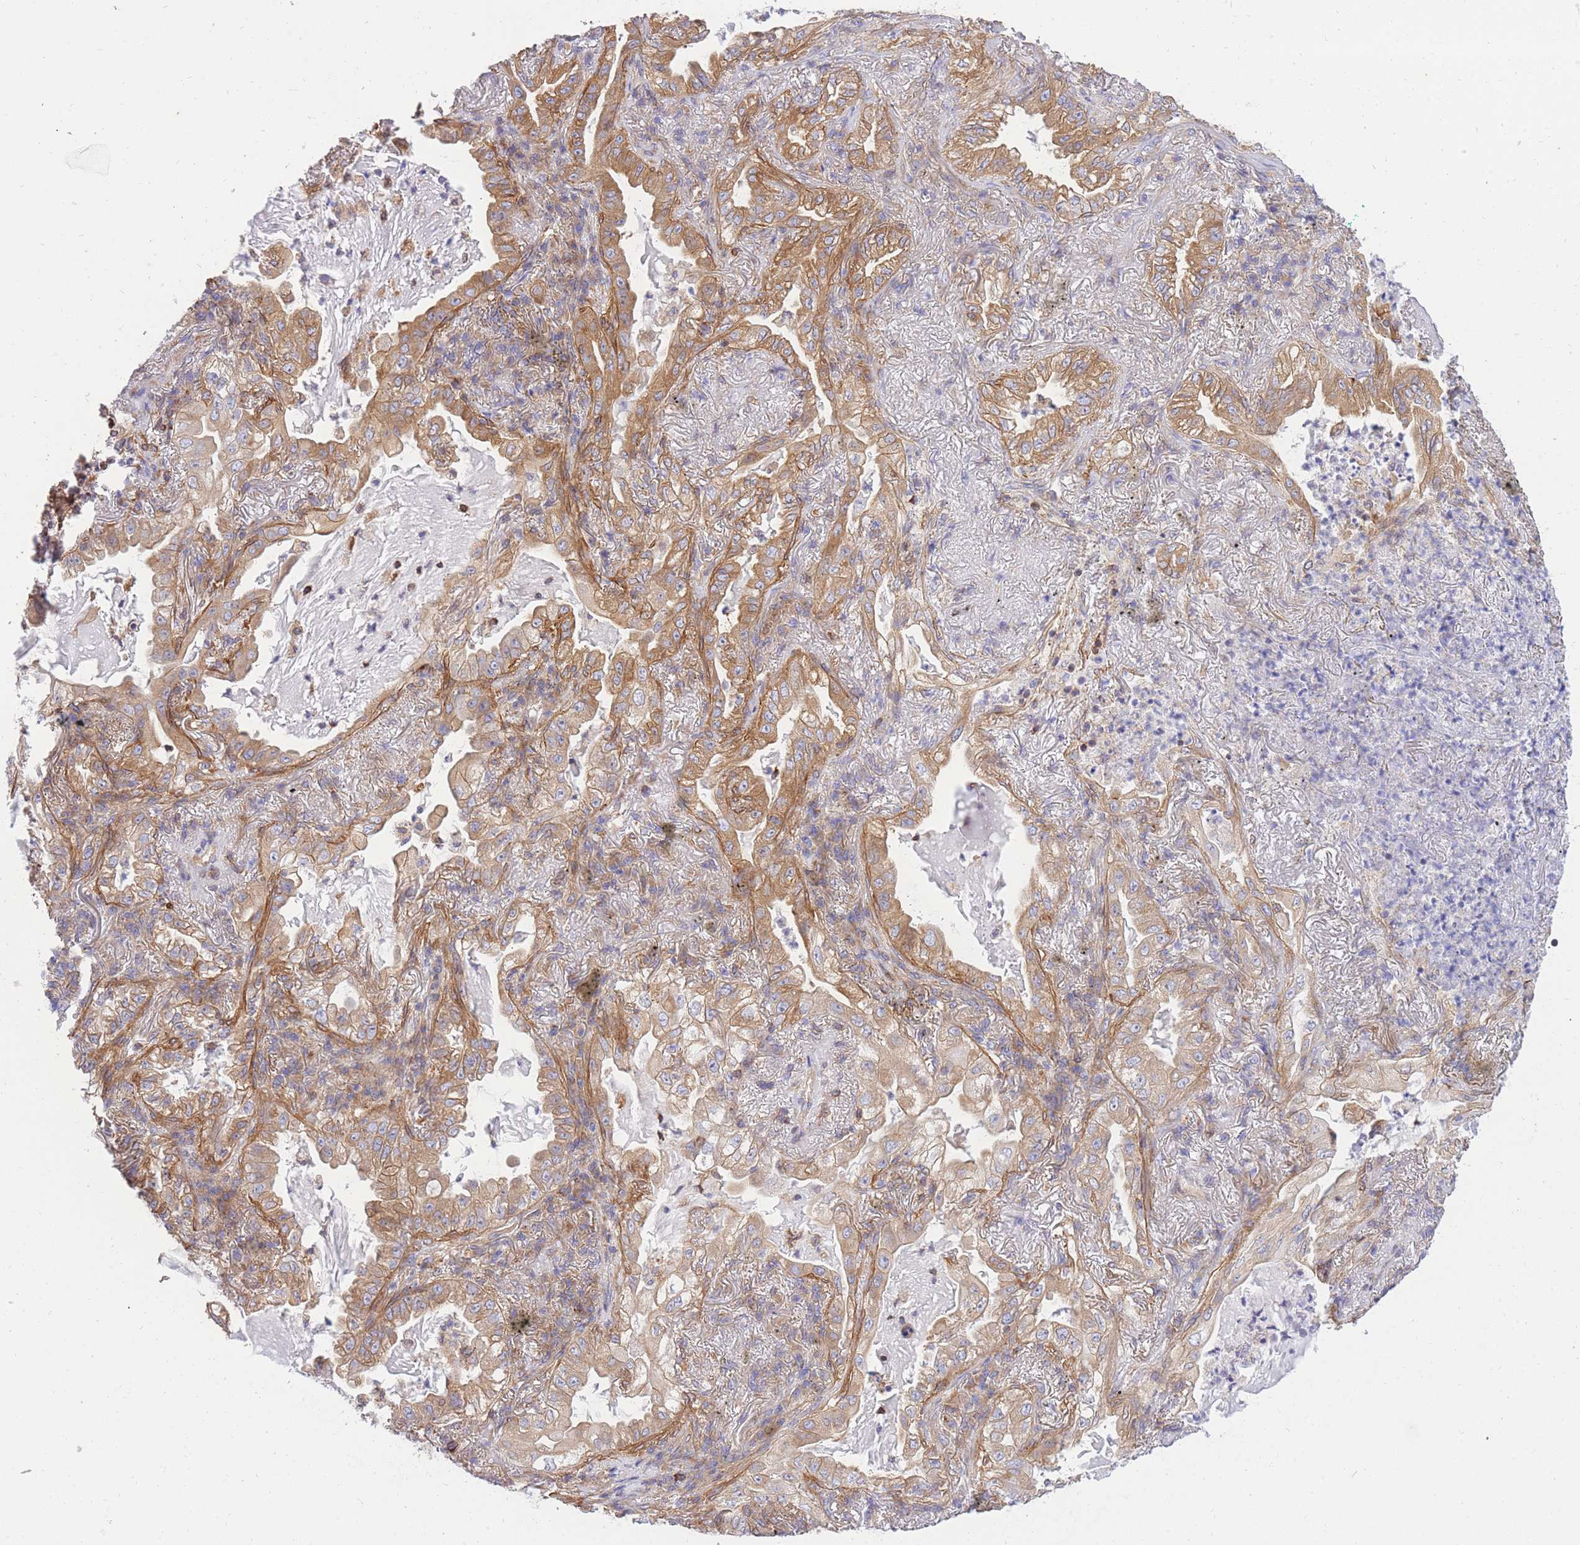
{"staining": {"intensity": "moderate", "quantity": ">75%", "location": "cytoplasmic/membranous"}, "tissue": "lung cancer", "cell_type": "Tumor cells", "image_type": "cancer", "snomed": [{"axis": "morphology", "description": "Adenocarcinoma, NOS"}, {"axis": "topography", "description": "Lung"}], "caption": "Brown immunohistochemical staining in lung cancer demonstrates moderate cytoplasmic/membranous positivity in approximately >75% of tumor cells.", "gene": "REM1", "patient": {"sex": "female", "age": 73}}